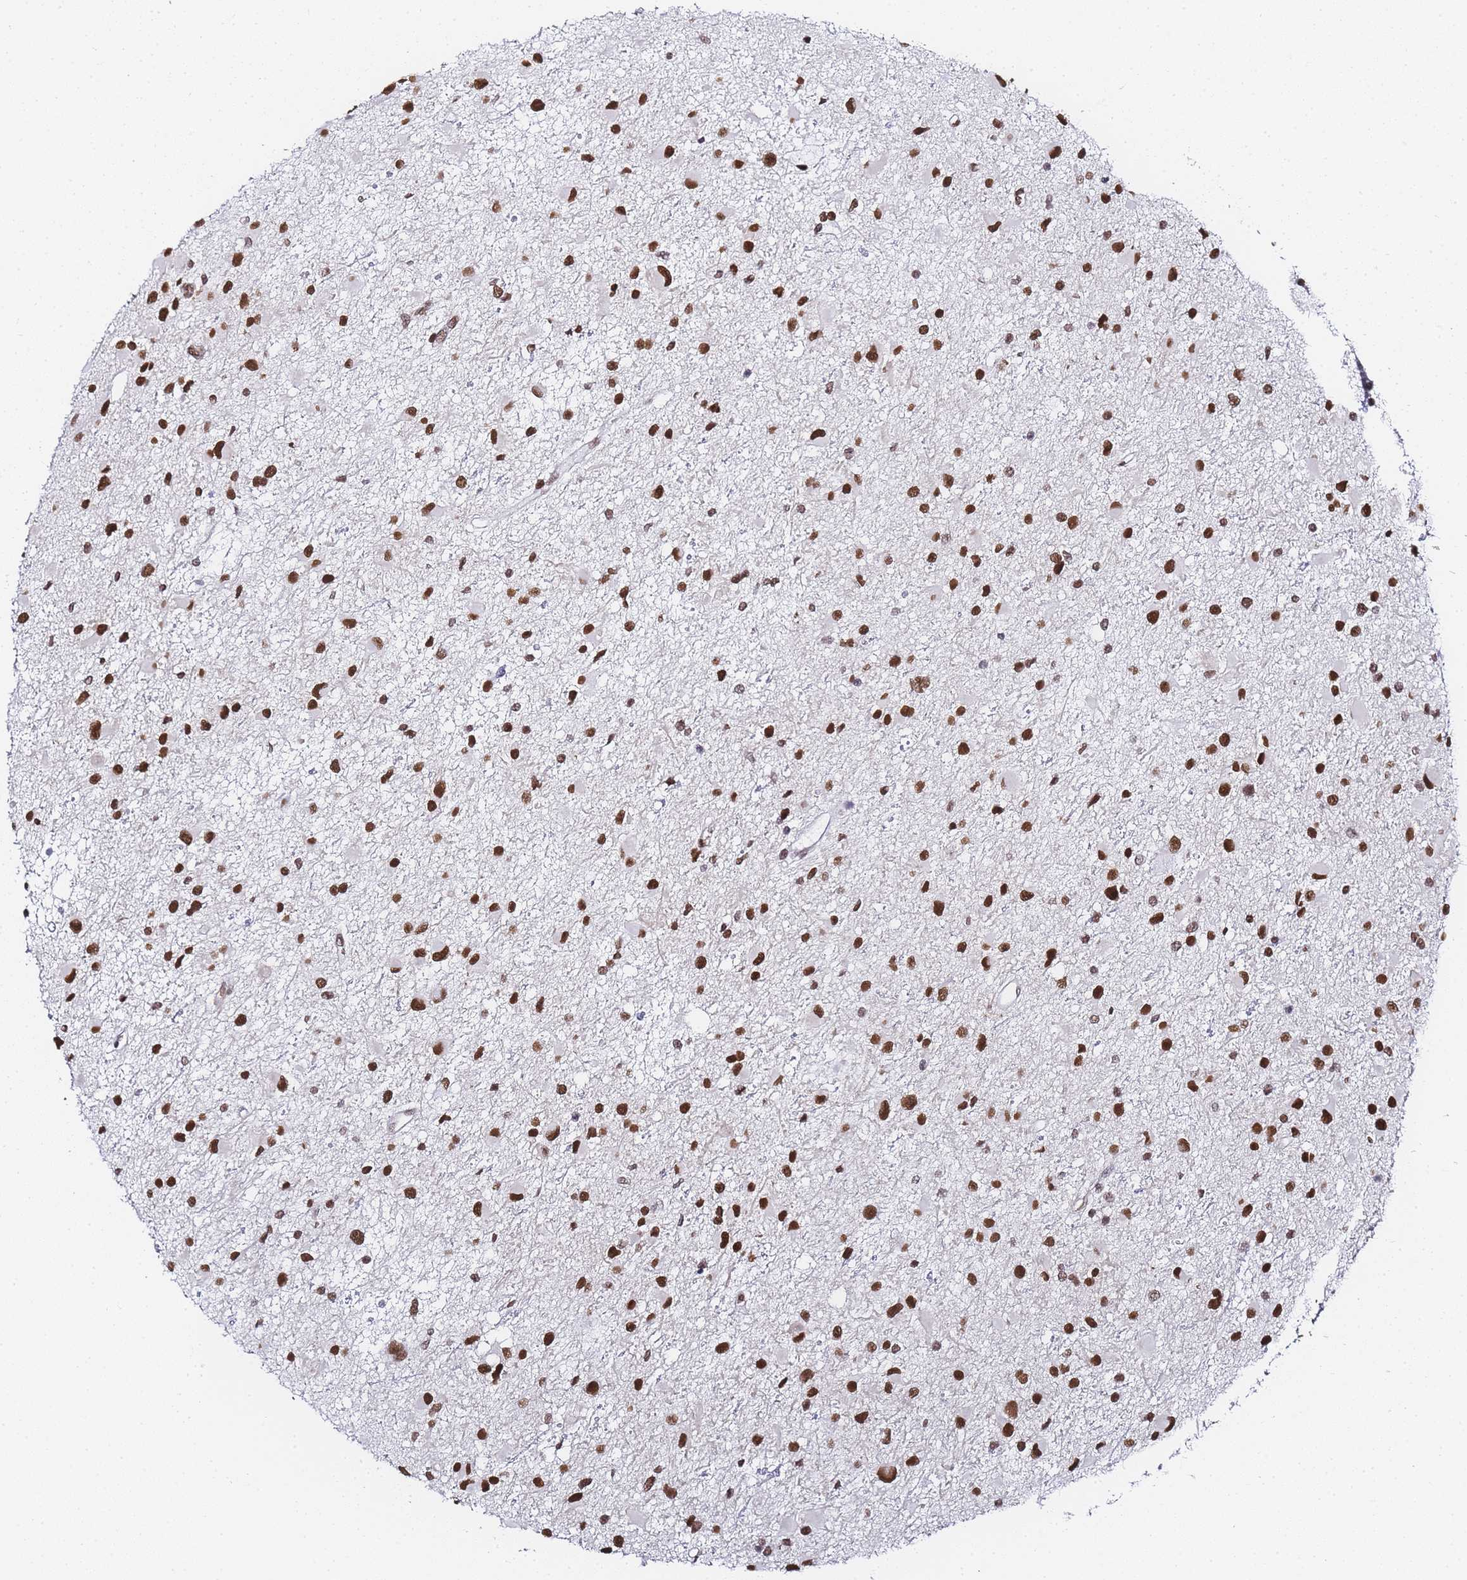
{"staining": {"intensity": "strong", "quantity": ">75%", "location": "nuclear"}, "tissue": "glioma", "cell_type": "Tumor cells", "image_type": "cancer", "snomed": [{"axis": "morphology", "description": "Glioma, malignant, Low grade"}, {"axis": "topography", "description": "Brain"}], "caption": "IHC of human glioma reveals high levels of strong nuclear staining in about >75% of tumor cells.", "gene": "POLR1A", "patient": {"sex": "female", "age": 32}}